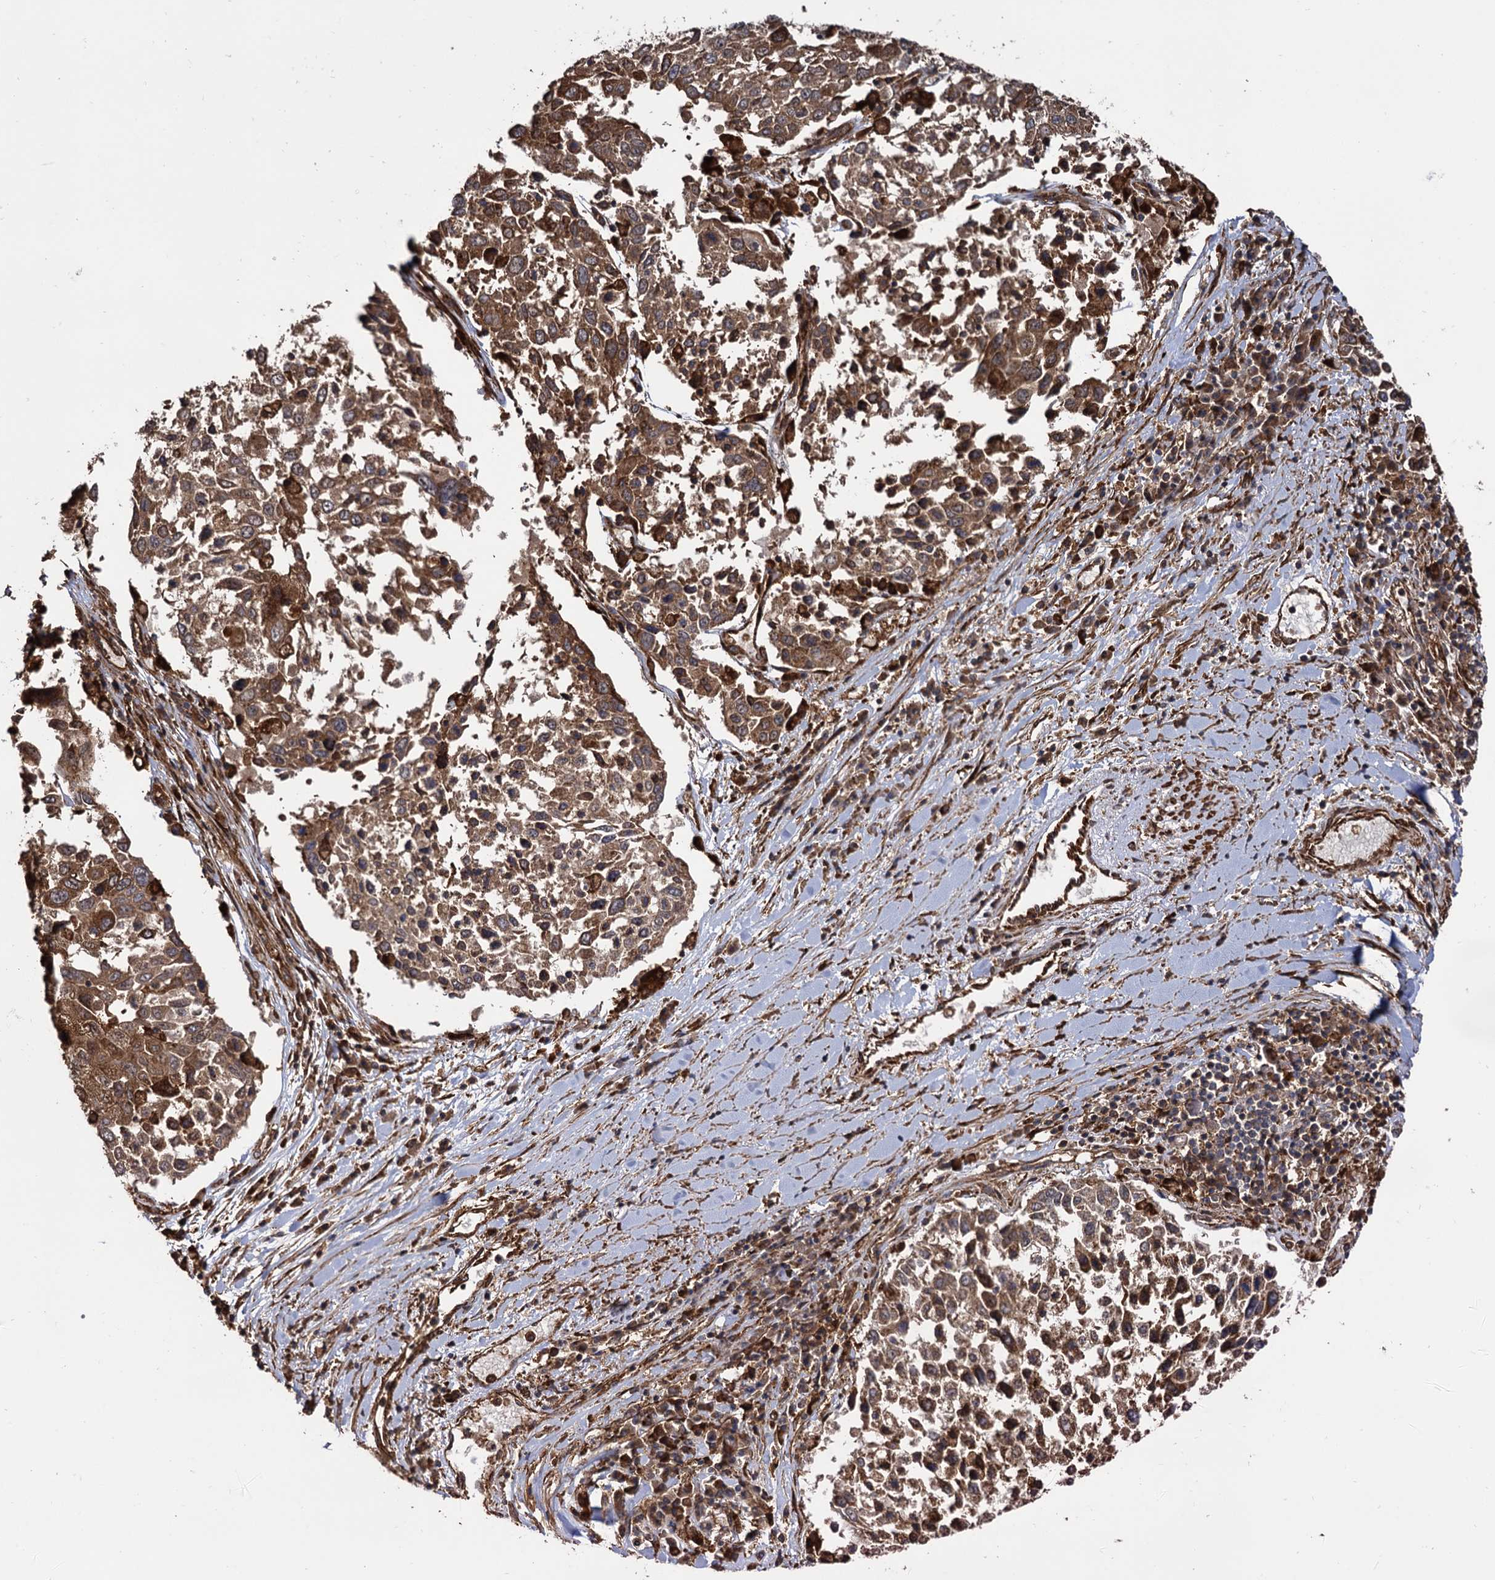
{"staining": {"intensity": "moderate", "quantity": ">75%", "location": "cytoplasmic/membranous"}, "tissue": "lung cancer", "cell_type": "Tumor cells", "image_type": "cancer", "snomed": [{"axis": "morphology", "description": "Squamous cell carcinoma, NOS"}, {"axis": "topography", "description": "Lung"}], "caption": "Immunohistochemistry (IHC) photomicrograph of neoplastic tissue: human lung cancer stained using IHC reveals medium levels of moderate protein expression localized specifically in the cytoplasmic/membranous of tumor cells, appearing as a cytoplasmic/membranous brown color.", "gene": "ATP8B4", "patient": {"sex": "male", "age": 65}}